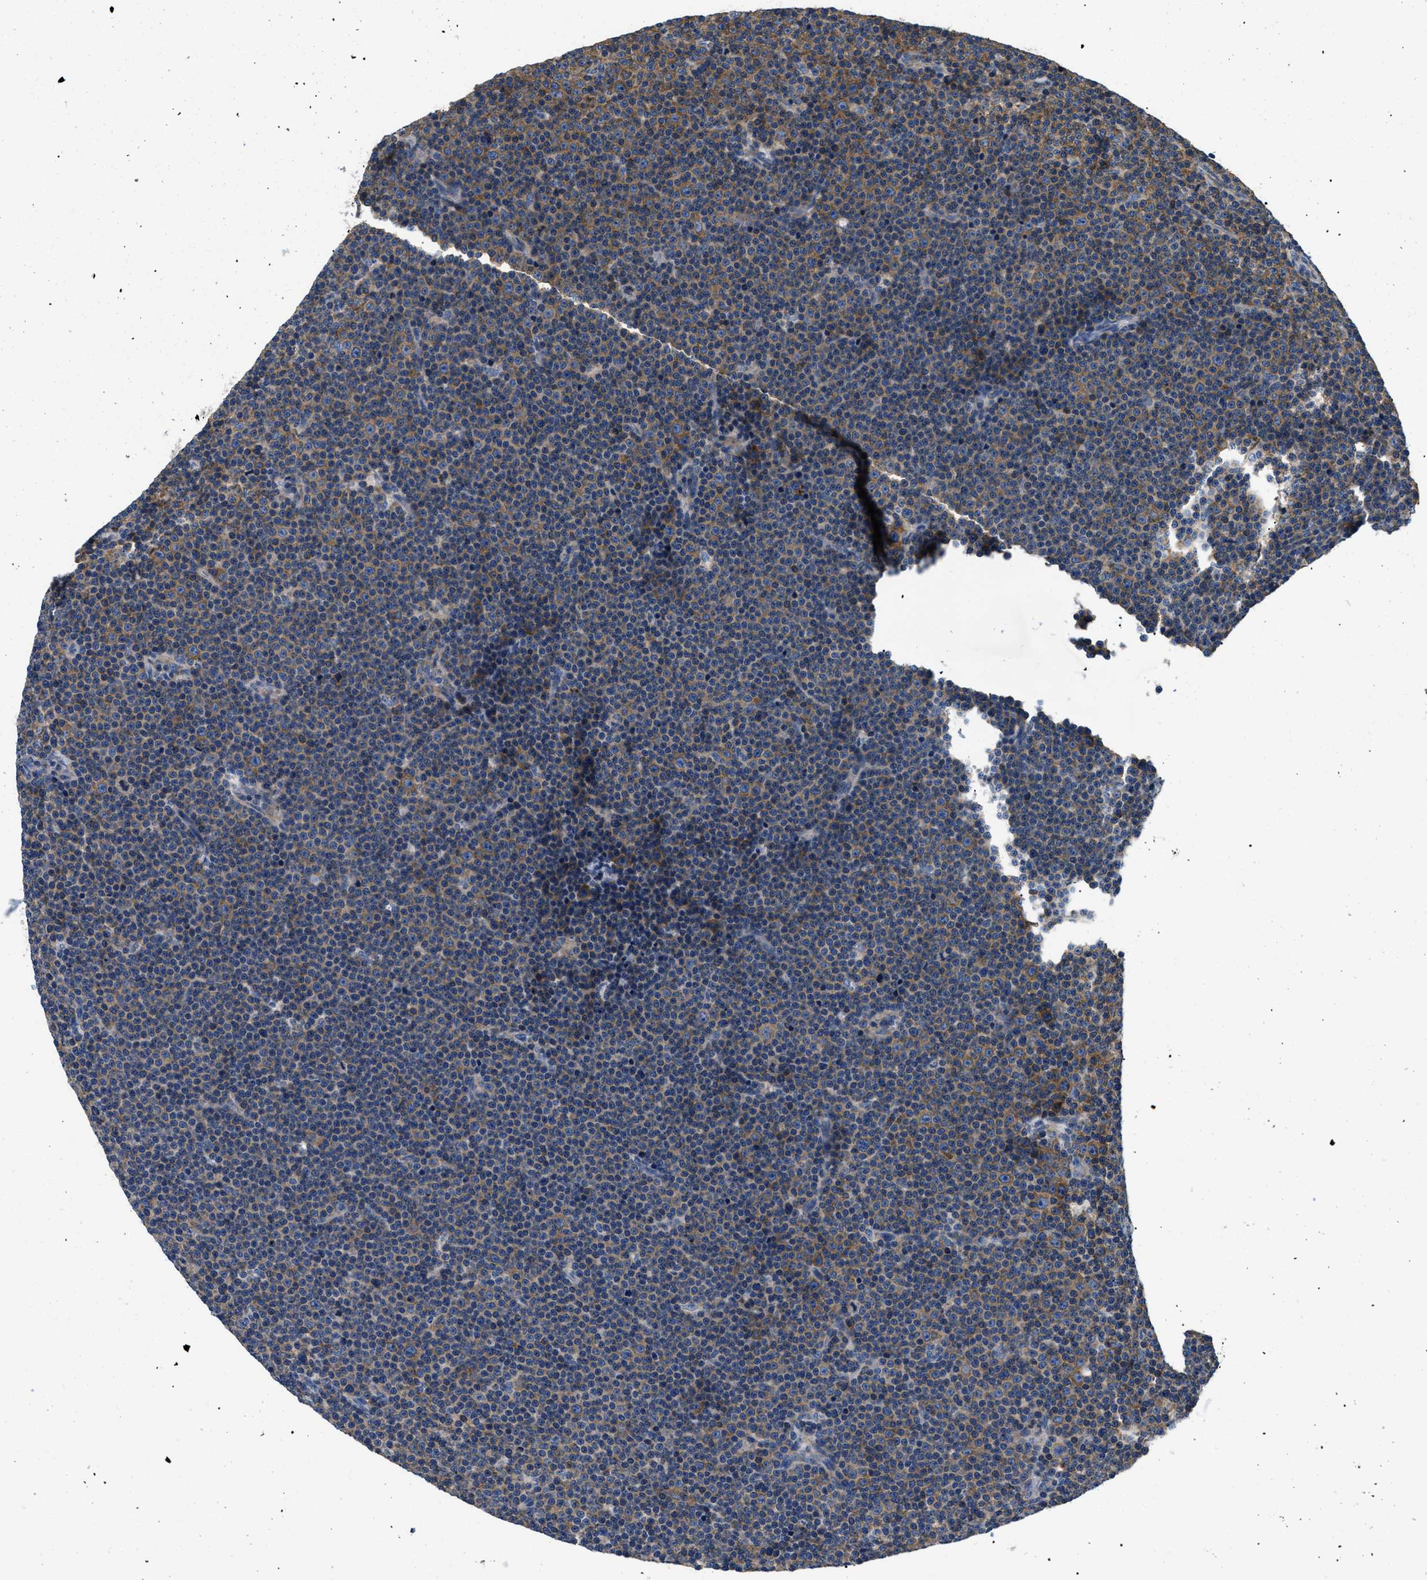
{"staining": {"intensity": "moderate", "quantity": ">75%", "location": "cytoplasmic/membranous"}, "tissue": "lymphoma", "cell_type": "Tumor cells", "image_type": "cancer", "snomed": [{"axis": "morphology", "description": "Malignant lymphoma, non-Hodgkin's type, Low grade"}, {"axis": "topography", "description": "Lymph node"}], "caption": "Immunohistochemical staining of human low-grade malignant lymphoma, non-Hodgkin's type demonstrates medium levels of moderate cytoplasmic/membranous protein positivity in approximately >75% of tumor cells.", "gene": "ABCF1", "patient": {"sex": "female", "age": 67}}